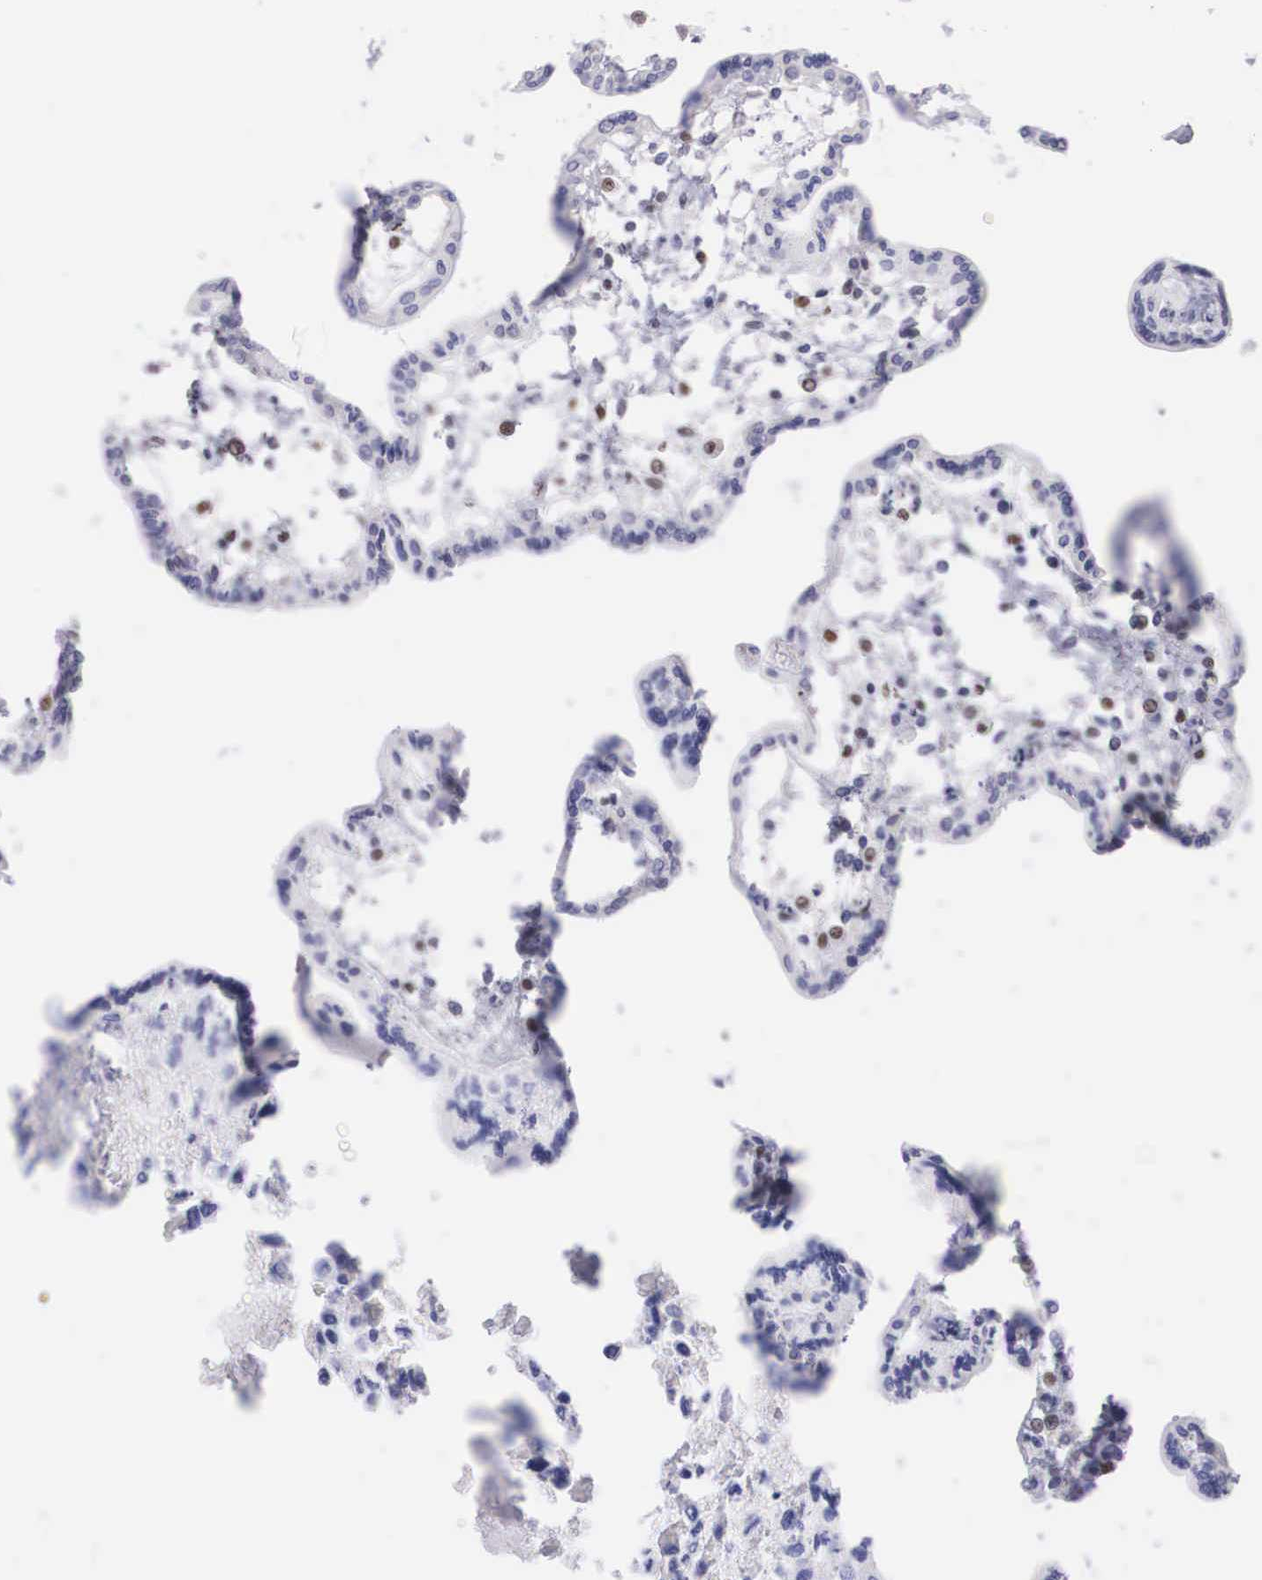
{"staining": {"intensity": "negative", "quantity": "none", "location": "none"}, "tissue": "placenta", "cell_type": "Decidual cells", "image_type": "normal", "snomed": [{"axis": "morphology", "description": "Normal tissue, NOS"}, {"axis": "topography", "description": "Placenta"}], "caption": "This micrograph is of unremarkable placenta stained with IHC to label a protein in brown with the nuclei are counter-stained blue. There is no expression in decidual cells. (IHC, brightfield microscopy, high magnification).", "gene": "HMGN5", "patient": {"sex": "female", "age": 31}}